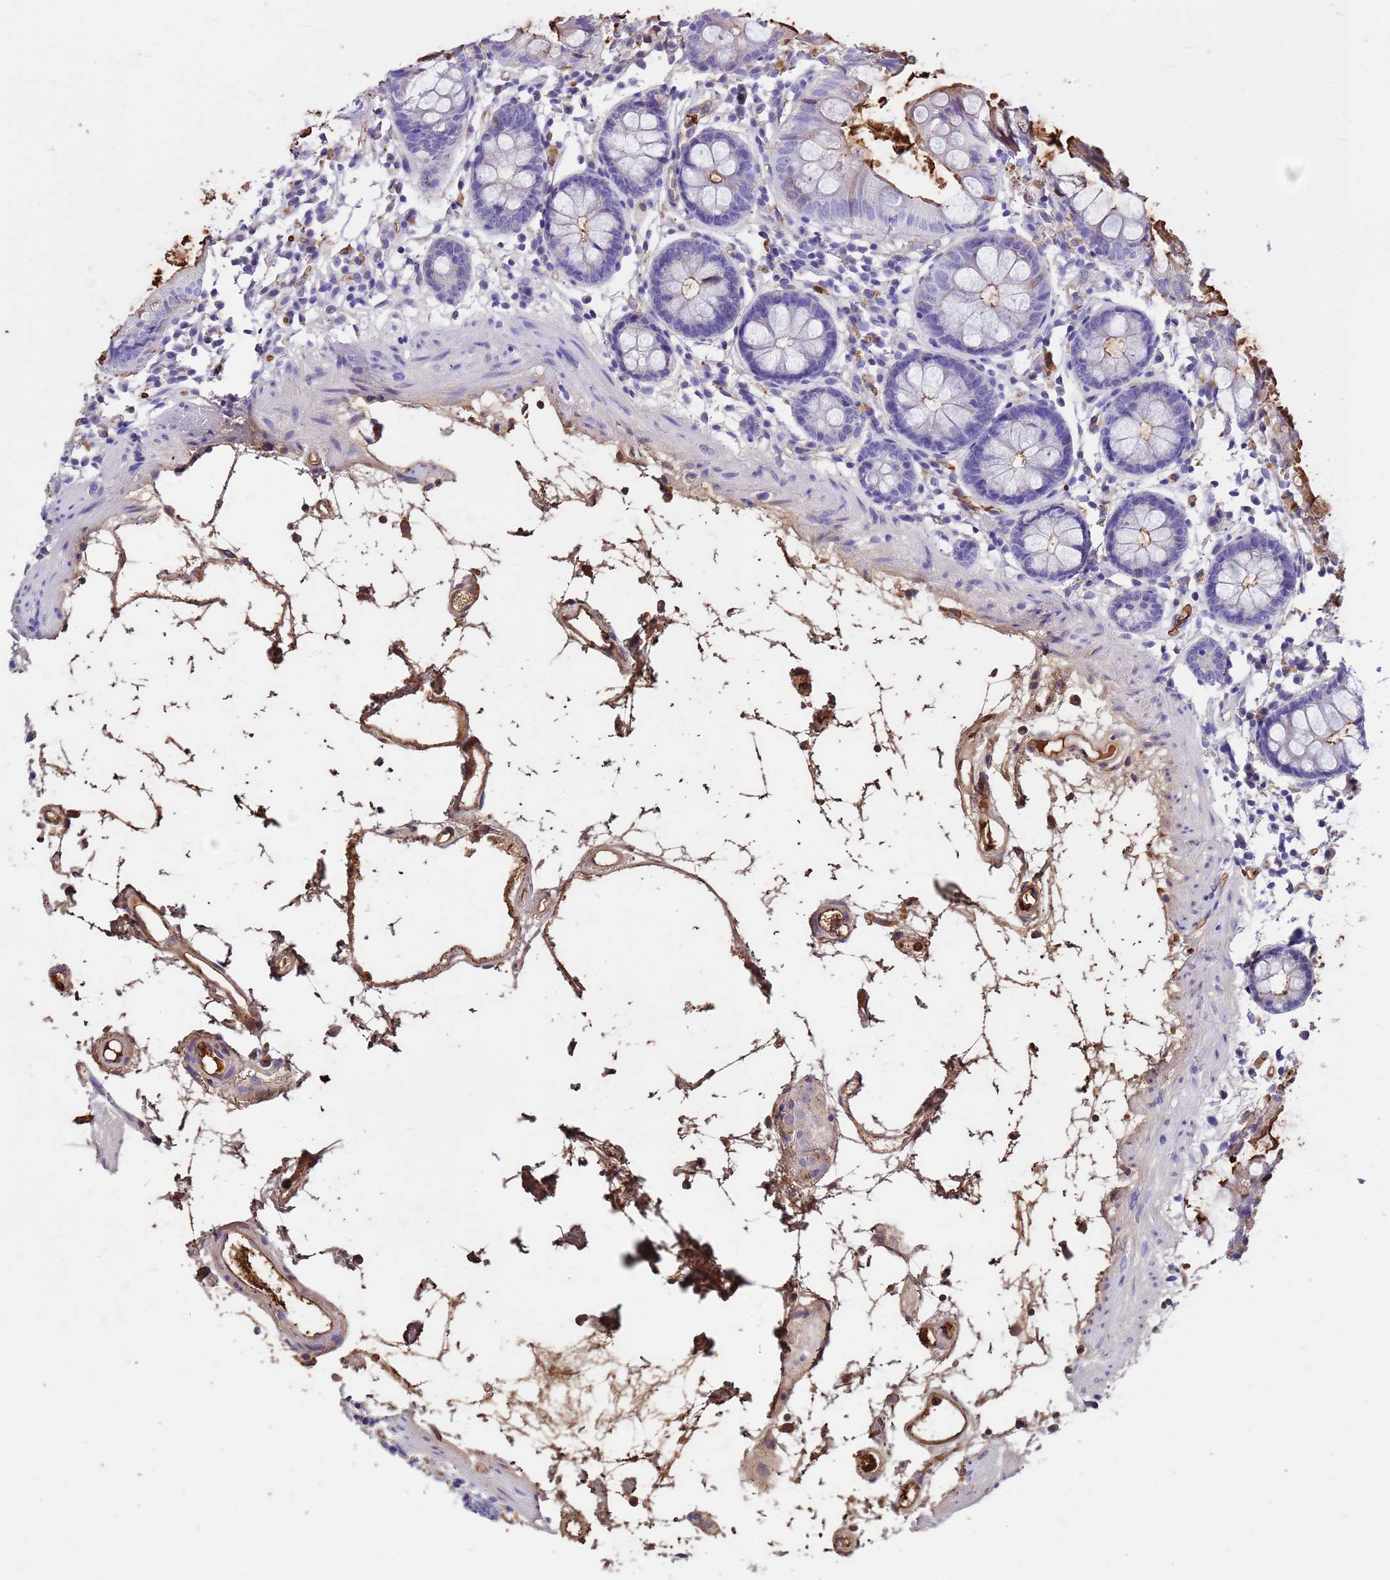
{"staining": {"intensity": "moderate", "quantity": "25%-75%", "location": "cytoplasmic/membranous"}, "tissue": "colon", "cell_type": "Endothelial cells", "image_type": "normal", "snomed": [{"axis": "morphology", "description": "Normal tissue, NOS"}, {"axis": "topography", "description": "Colon"}], "caption": "This micrograph displays unremarkable colon stained with immunohistochemistry to label a protein in brown. The cytoplasmic/membranous of endothelial cells show moderate positivity for the protein. Nuclei are counter-stained blue.", "gene": "HBA1", "patient": {"sex": "female", "age": 84}}